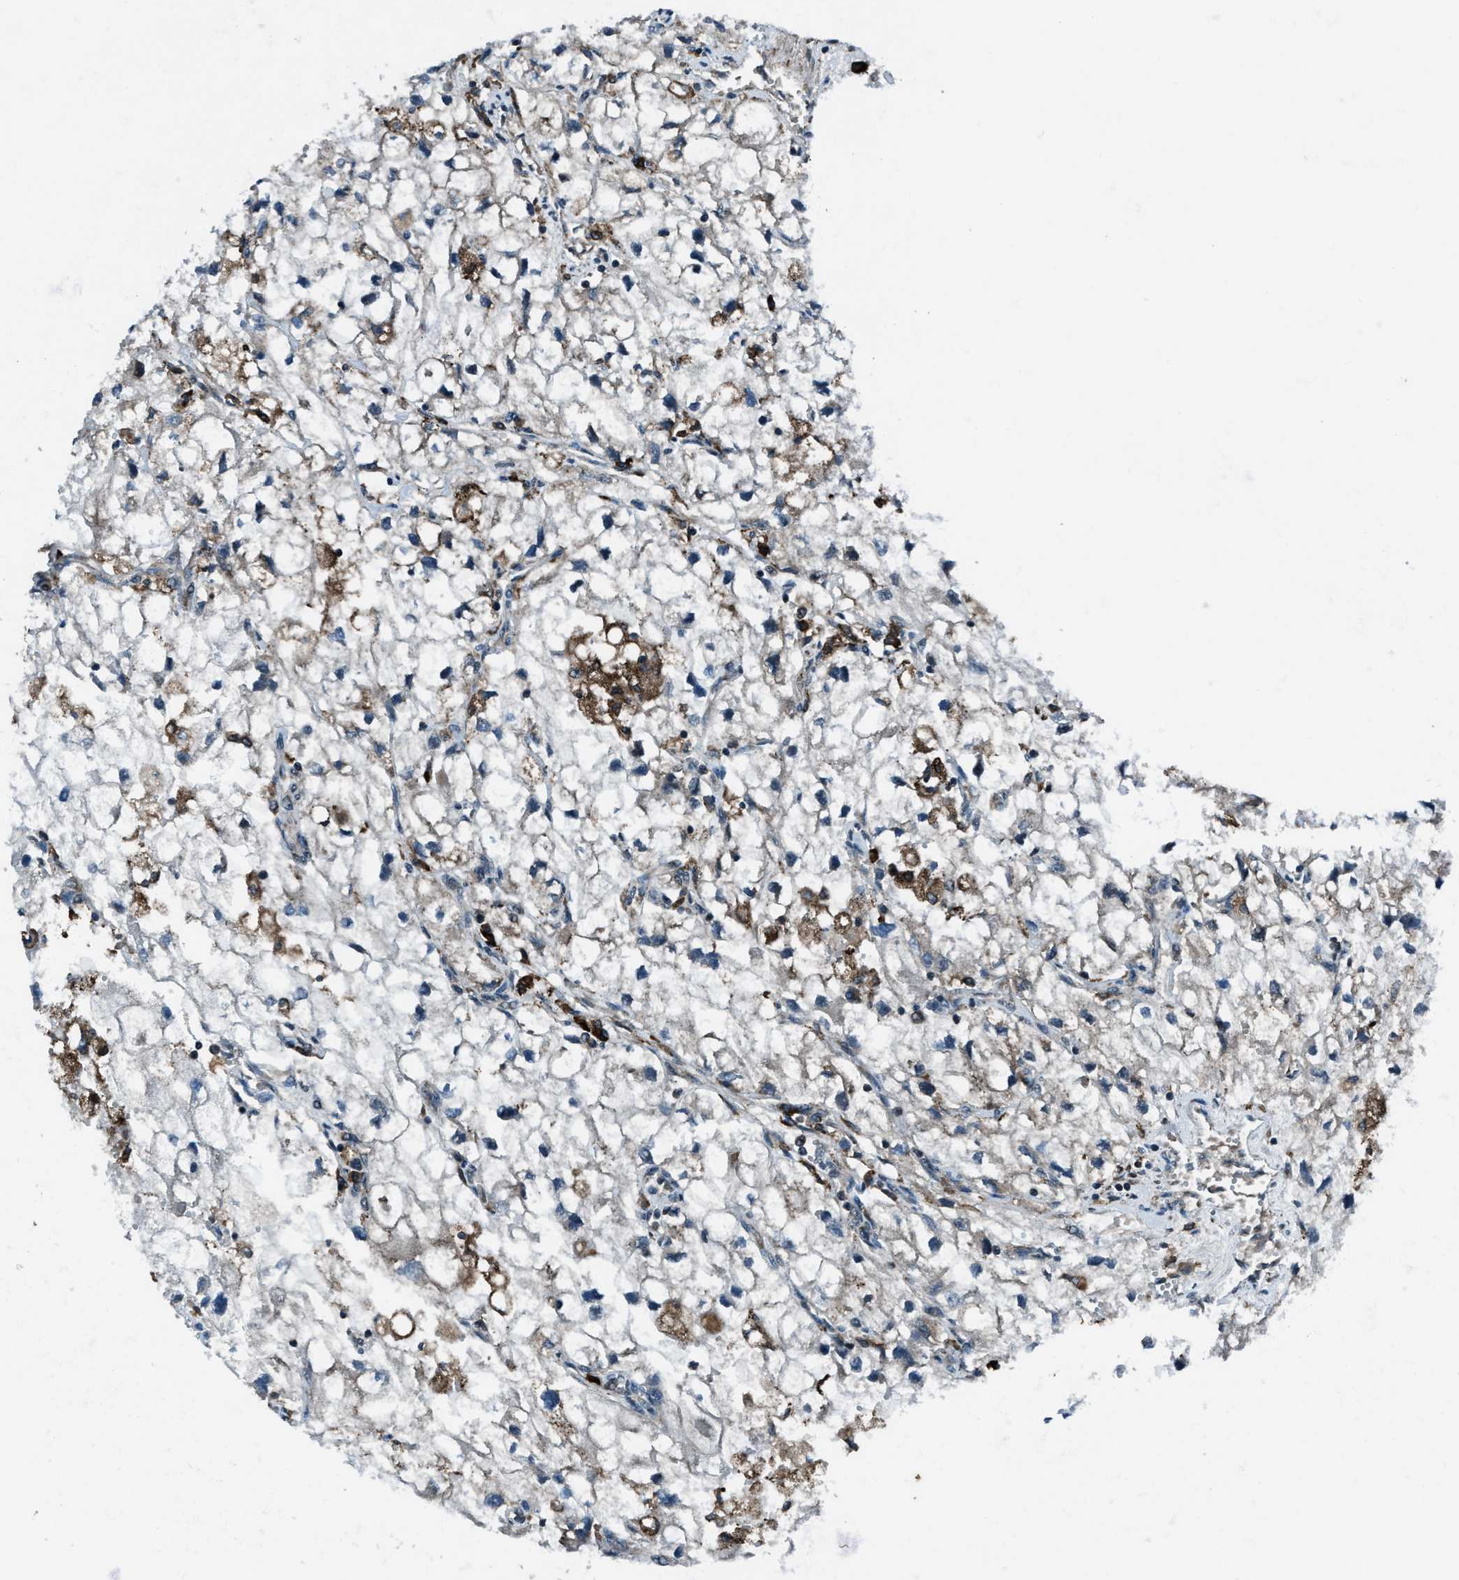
{"staining": {"intensity": "moderate", "quantity": "<25%", "location": "cytoplasmic/membranous"}, "tissue": "renal cancer", "cell_type": "Tumor cells", "image_type": "cancer", "snomed": [{"axis": "morphology", "description": "Adenocarcinoma, NOS"}, {"axis": "topography", "description": "Kidney"}], "caption": "Immunohistochemistry histopathology image of neoplastic tissue: human adenocarcinoma (renal) stained using immunohistochemistry (IHC) exhibits low levels of moderate protein expression localized specifically in the cytoplasmic/membranous of tumor cells, appearing as a cytoplasmic/membranous brown color.", "gene": "ACTL9", "patient": {"sex": "female", "age": 70}}